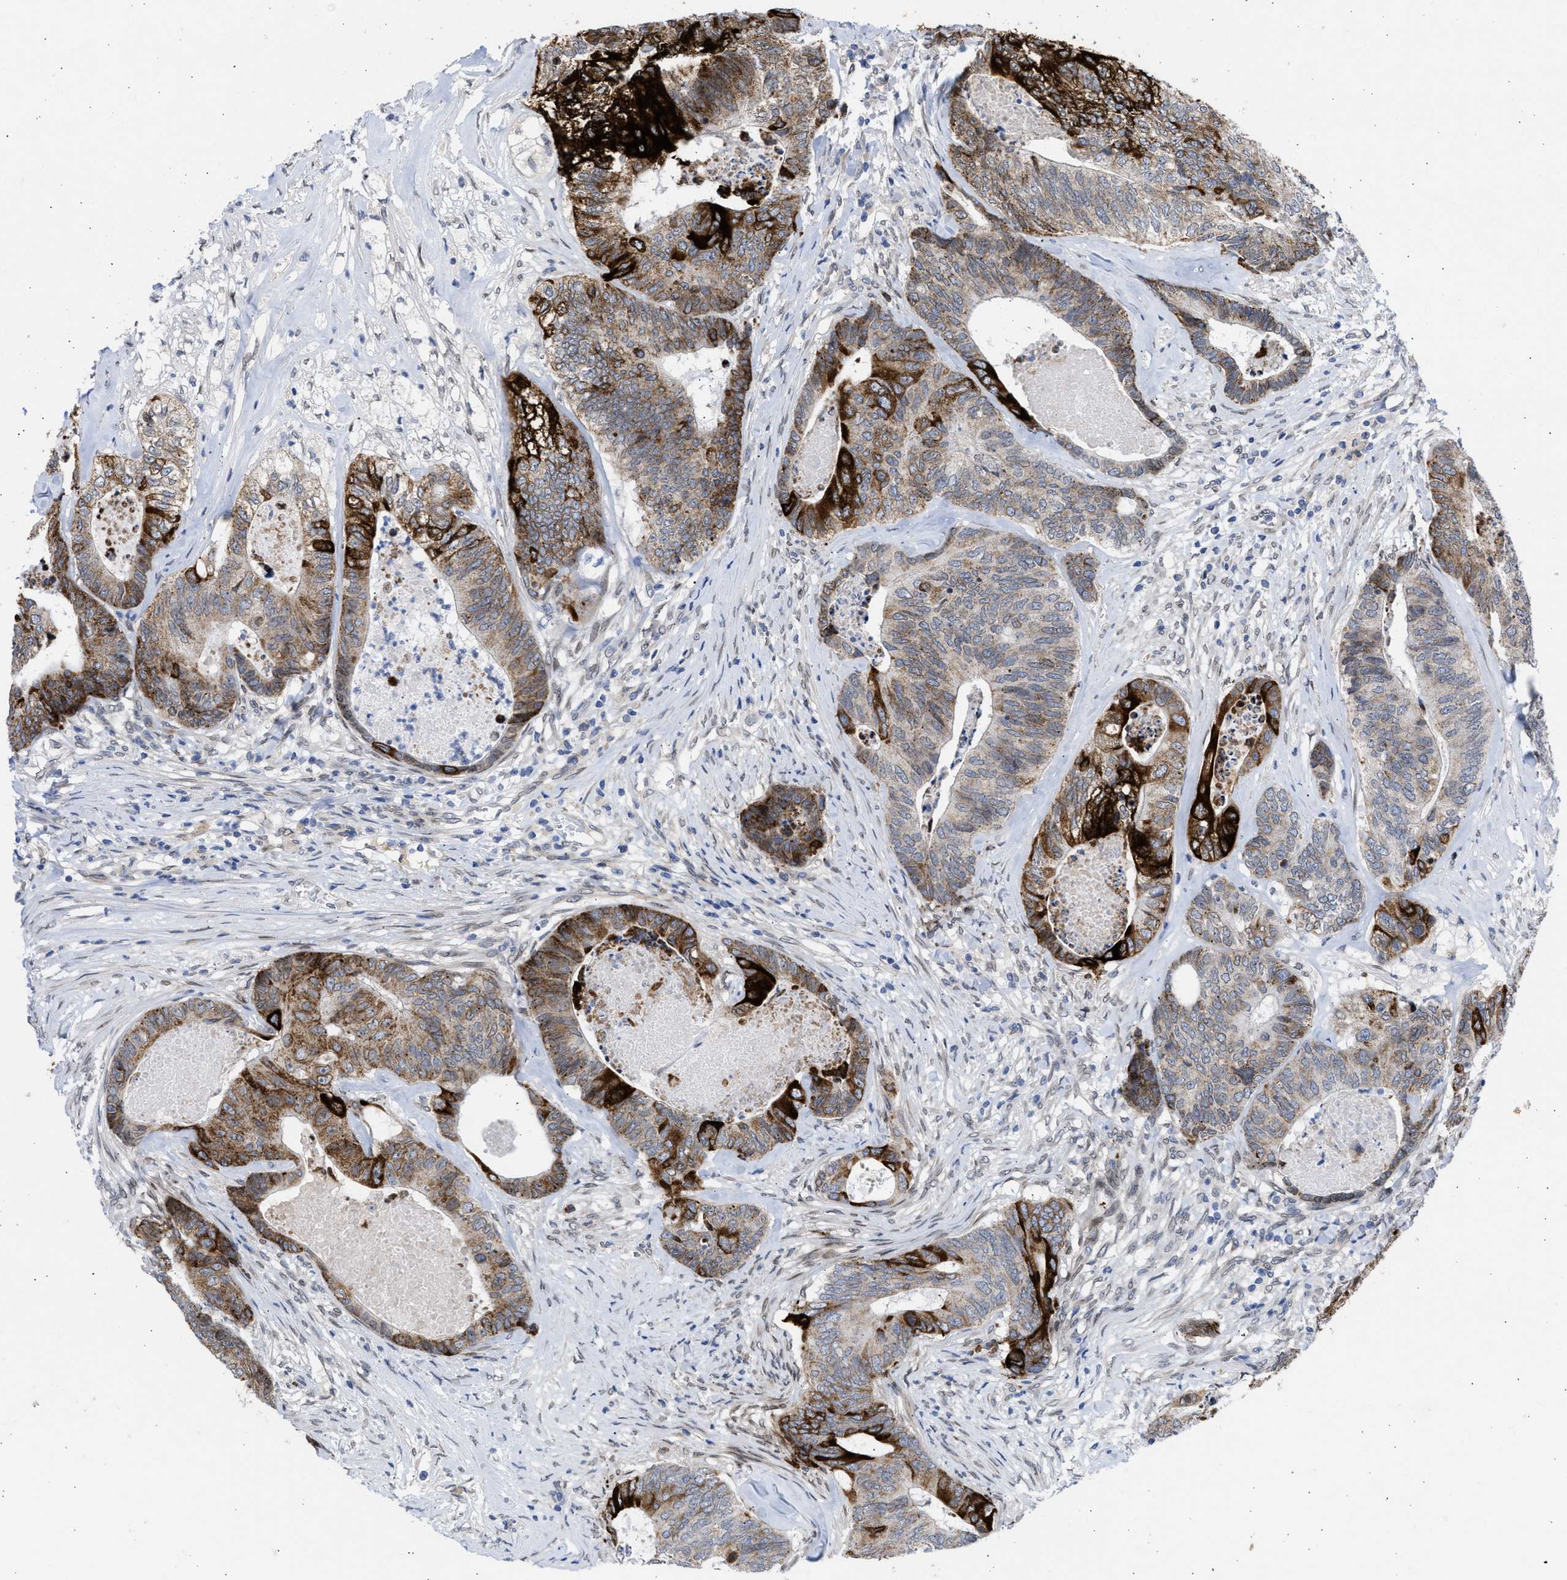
{"staining": {"intensity": "strong", "quantity": "25%-75%", "location": "cytoplasmic/membranous"}, "tissue": "colorectal cancer", "cell_type": "Tumor cells", "image_type": "cancer", "snomed": [{"axis": "morphology", "description": "Adenocarcinoma, NOS"}, {"axis": "topography", "description": "Colon"}], "caption": "Immunohistochemical staining of human colorectal cancer (adenocarcinoma) shows strong cytoplasmic/membranous protein staining in approximately 25%-75% of tumor cells.", "gene": "NUP35", "patient": {"sex": "female", "age": 67}}